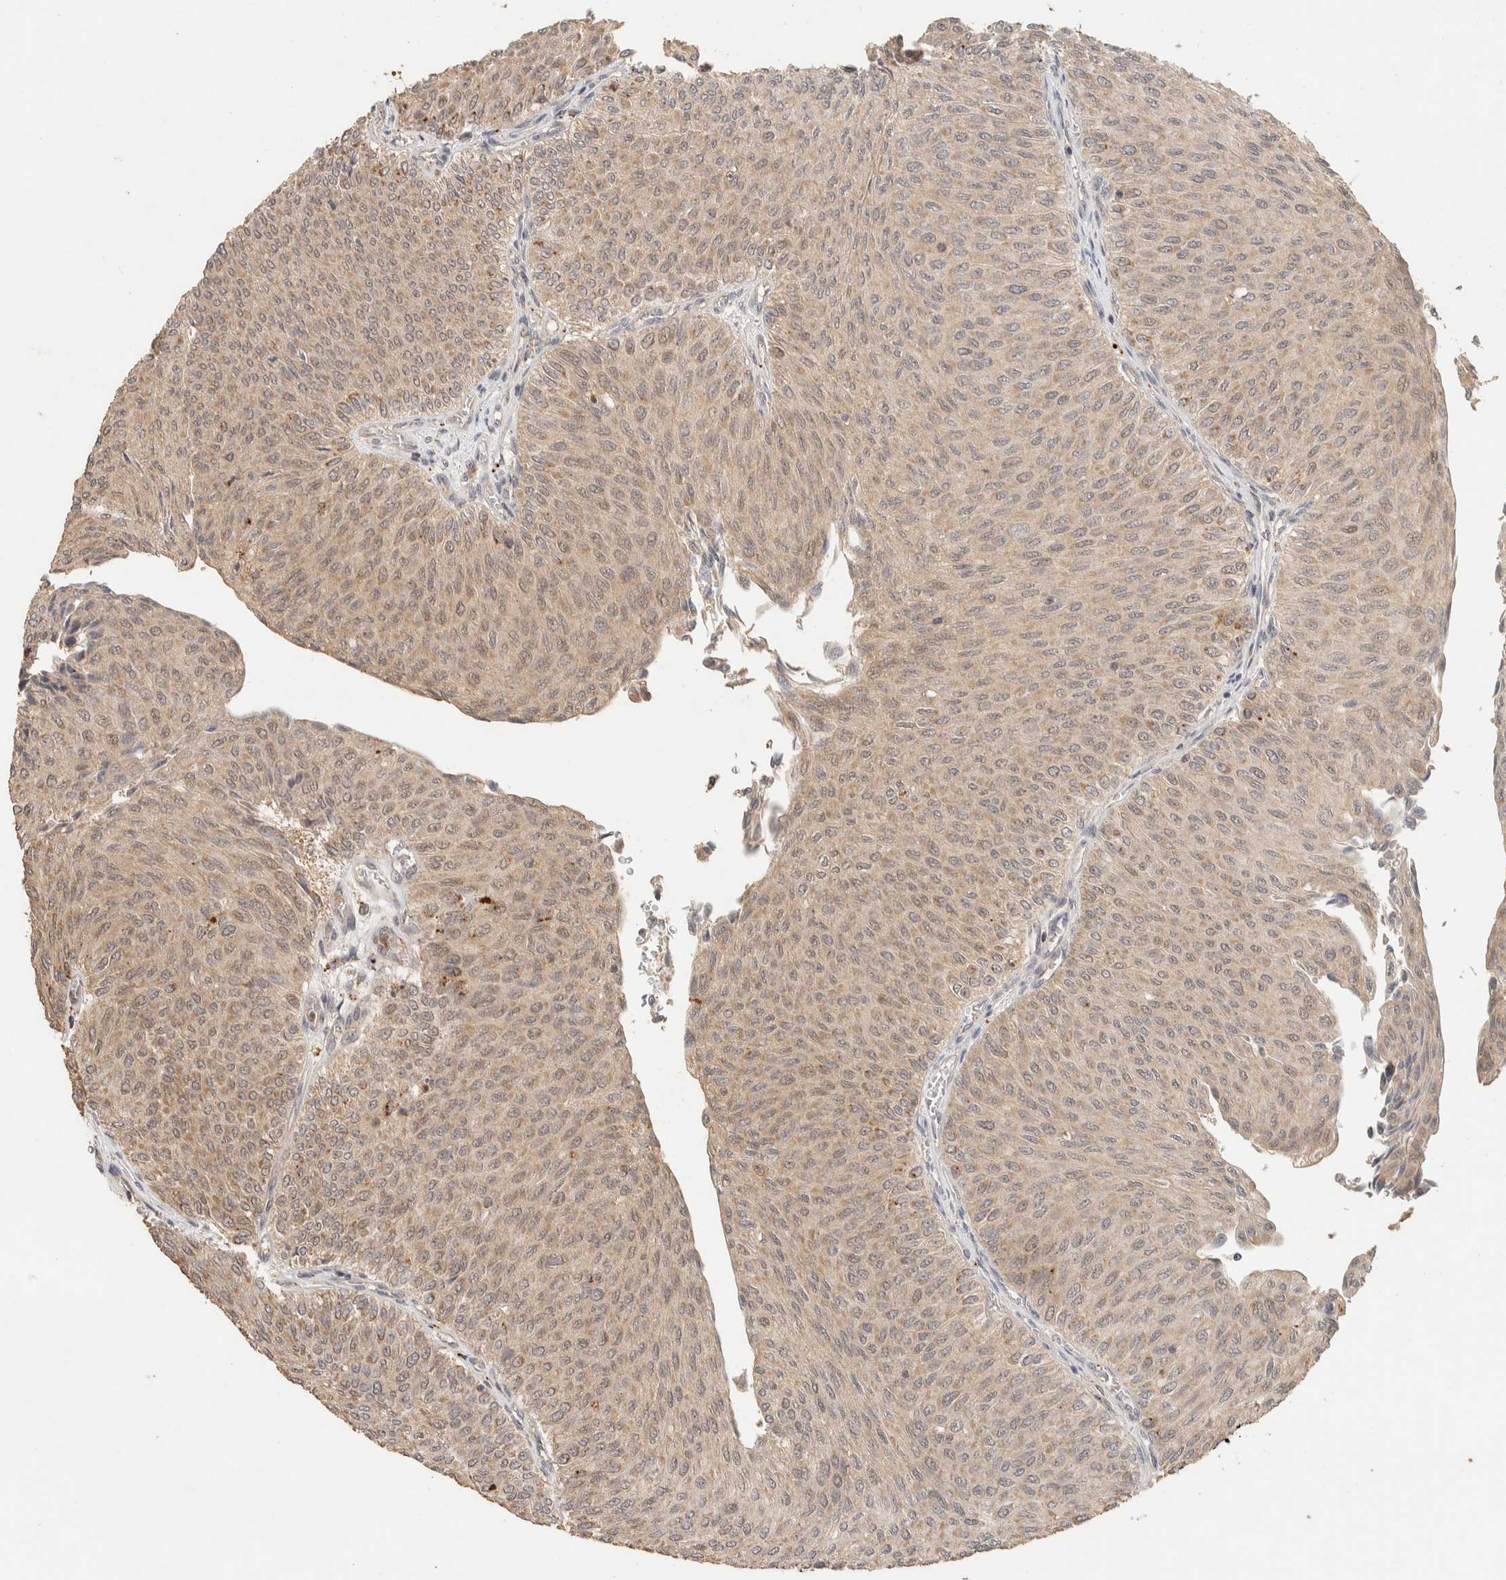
{"staining": {"intensity": "weak", "quantity": ">75%", "location": "cytoplasmic/membranous"}, "tissue": "urothelial cancer", "cell_type": "Tumor cells", "image_type": "cancer", "snomed": [{"axis": "morphology", "description": "Urothelial carcinoma, Low grade"}, {"axis": "topography", "description": "Urinary bladder"}], "caption": "Immunohistochemical staining of human urothelial cancer demonstrates low levels of weak cytoplasmic/membranous expression in approximately >75% of tumor cells.", "gene": "ITPA", "patient": {"sex": "male", "age": 78}}